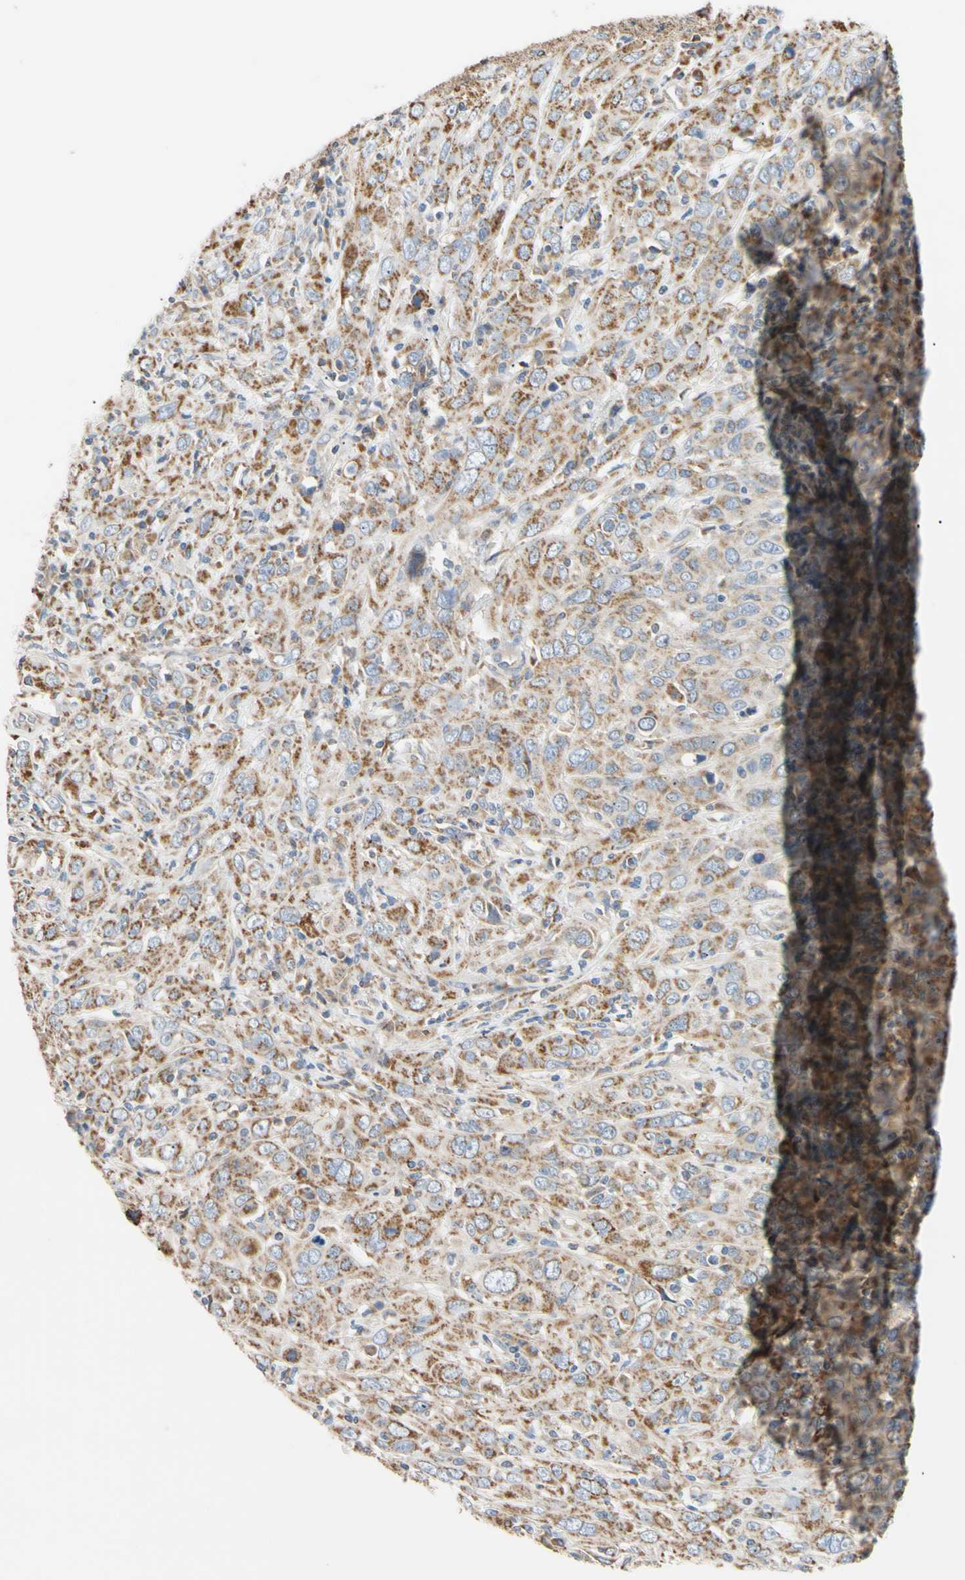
{"staining": {"intensity": "moderate", "quantity": ">75%", "location": "cytoplasmic/membranous"}, "tissue": "cervical cancer", "cell_type": "Tumor cells", "image_type": "cancer", "snomed": [{"axis": "morphology", "description": "Squamous cell carcinoma, NOS"}, {"axis": "topography", "description": "Cervix"}], "caption": "IHC of cervical cancer (squamous cell carcinoma) displays medium levels of moderate cytoplasmic/membranous staining in about >75% of tumor cells. (DAB (3,3'-diaminobenzidine) IHC with brightfield microscopy, high magnification).", "gene": "PLGRKT", "patient": {"sex": "female", "age": 46}}